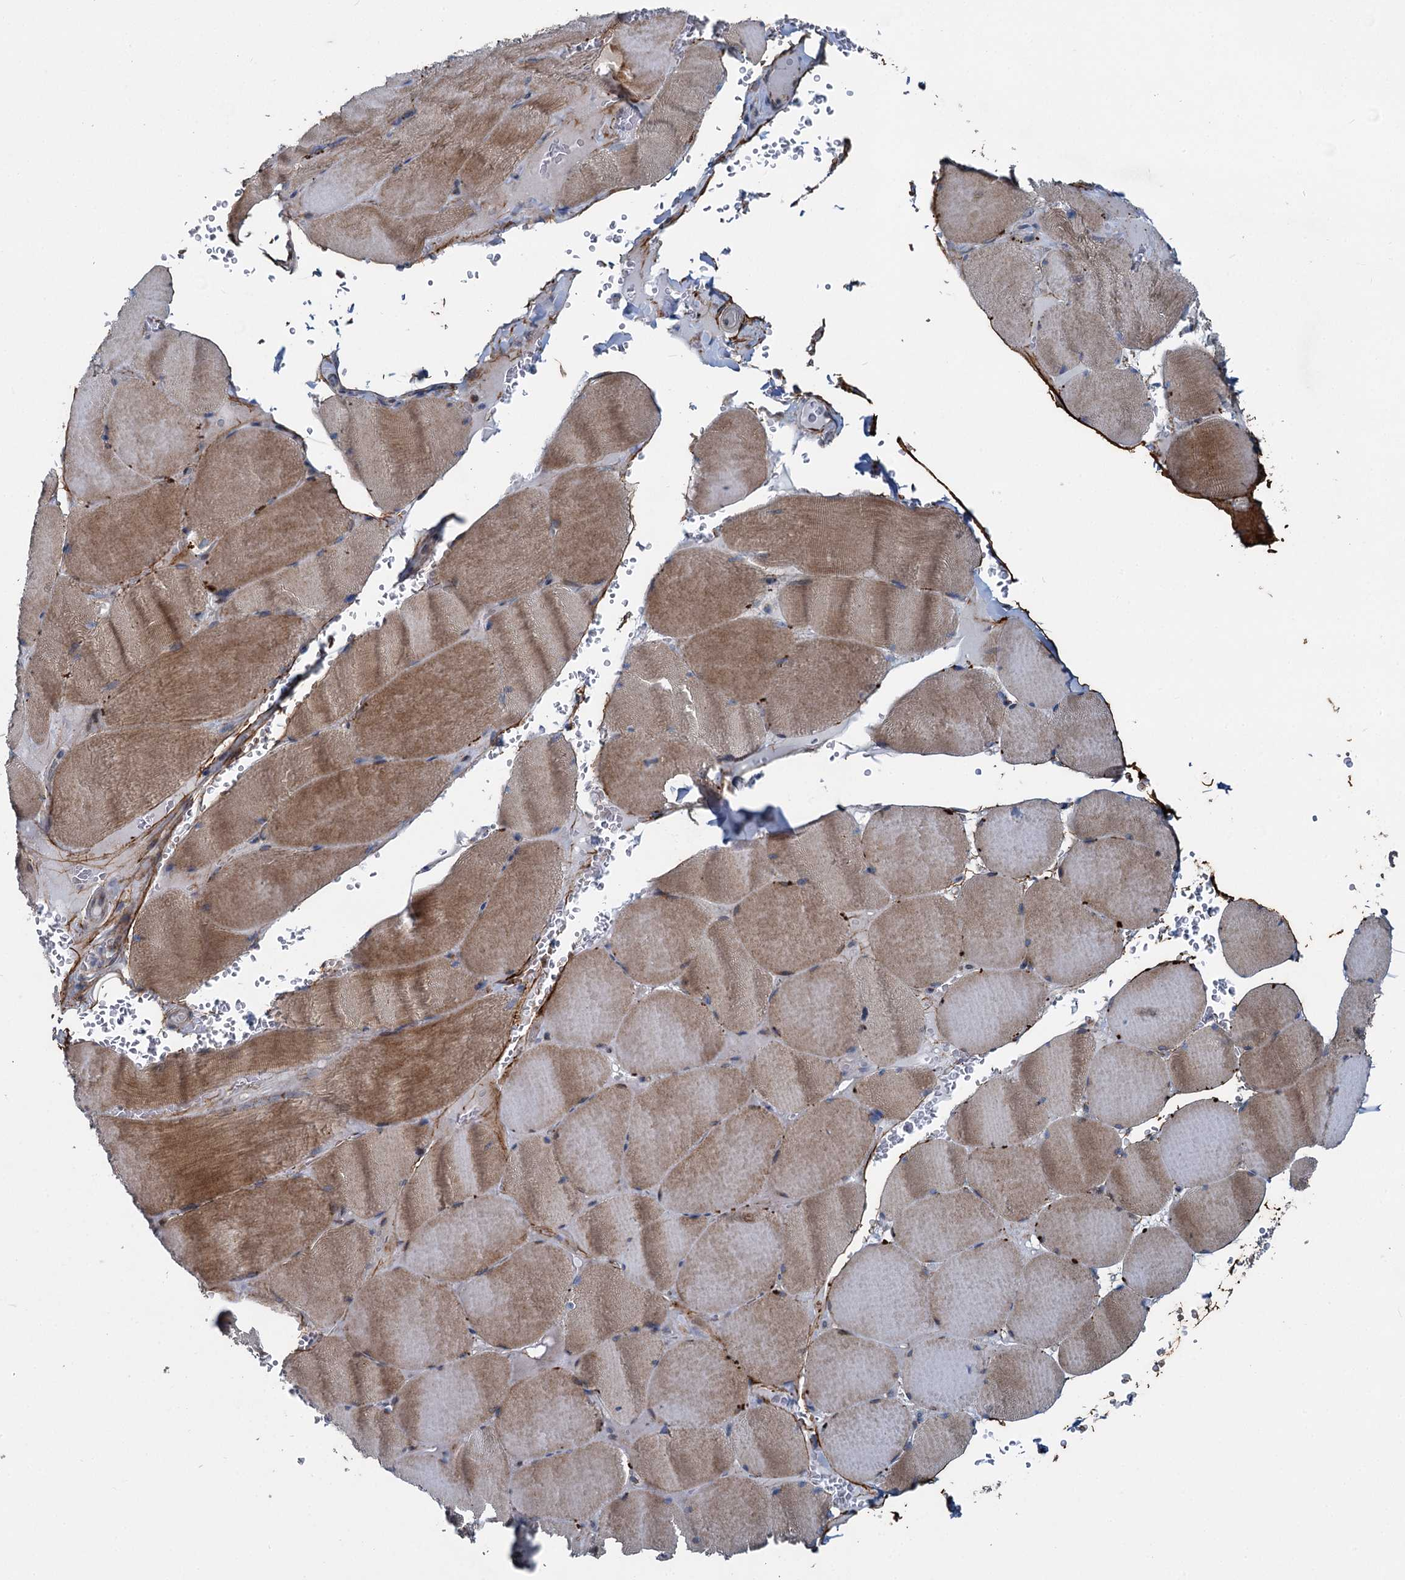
{"staining": {"intensity": "moderate", "quantity": ">75%", "location": "cytoplasmic/membranous"}, "tissue": "skeletal muscle", "cell_type": "Myocytes", "image_type": "normal", "snomed": [{"axis": "morphology", "description": "Normal tissue, NOS"}, {"axis": "topography", "description": "Skeletal muscle"}, {"axis": "topography", "description": "Head-Neck"}], "caption": "Myocytes demonstrate moderate cytoplasmic/membranous staining in about >75% of cells in unremarkable skeletal muscle. (Brightfield microscopy of DAB IHC at high magnification).", "gene": "ADCY2", "patient": {"sex": "male", "age": 66}}